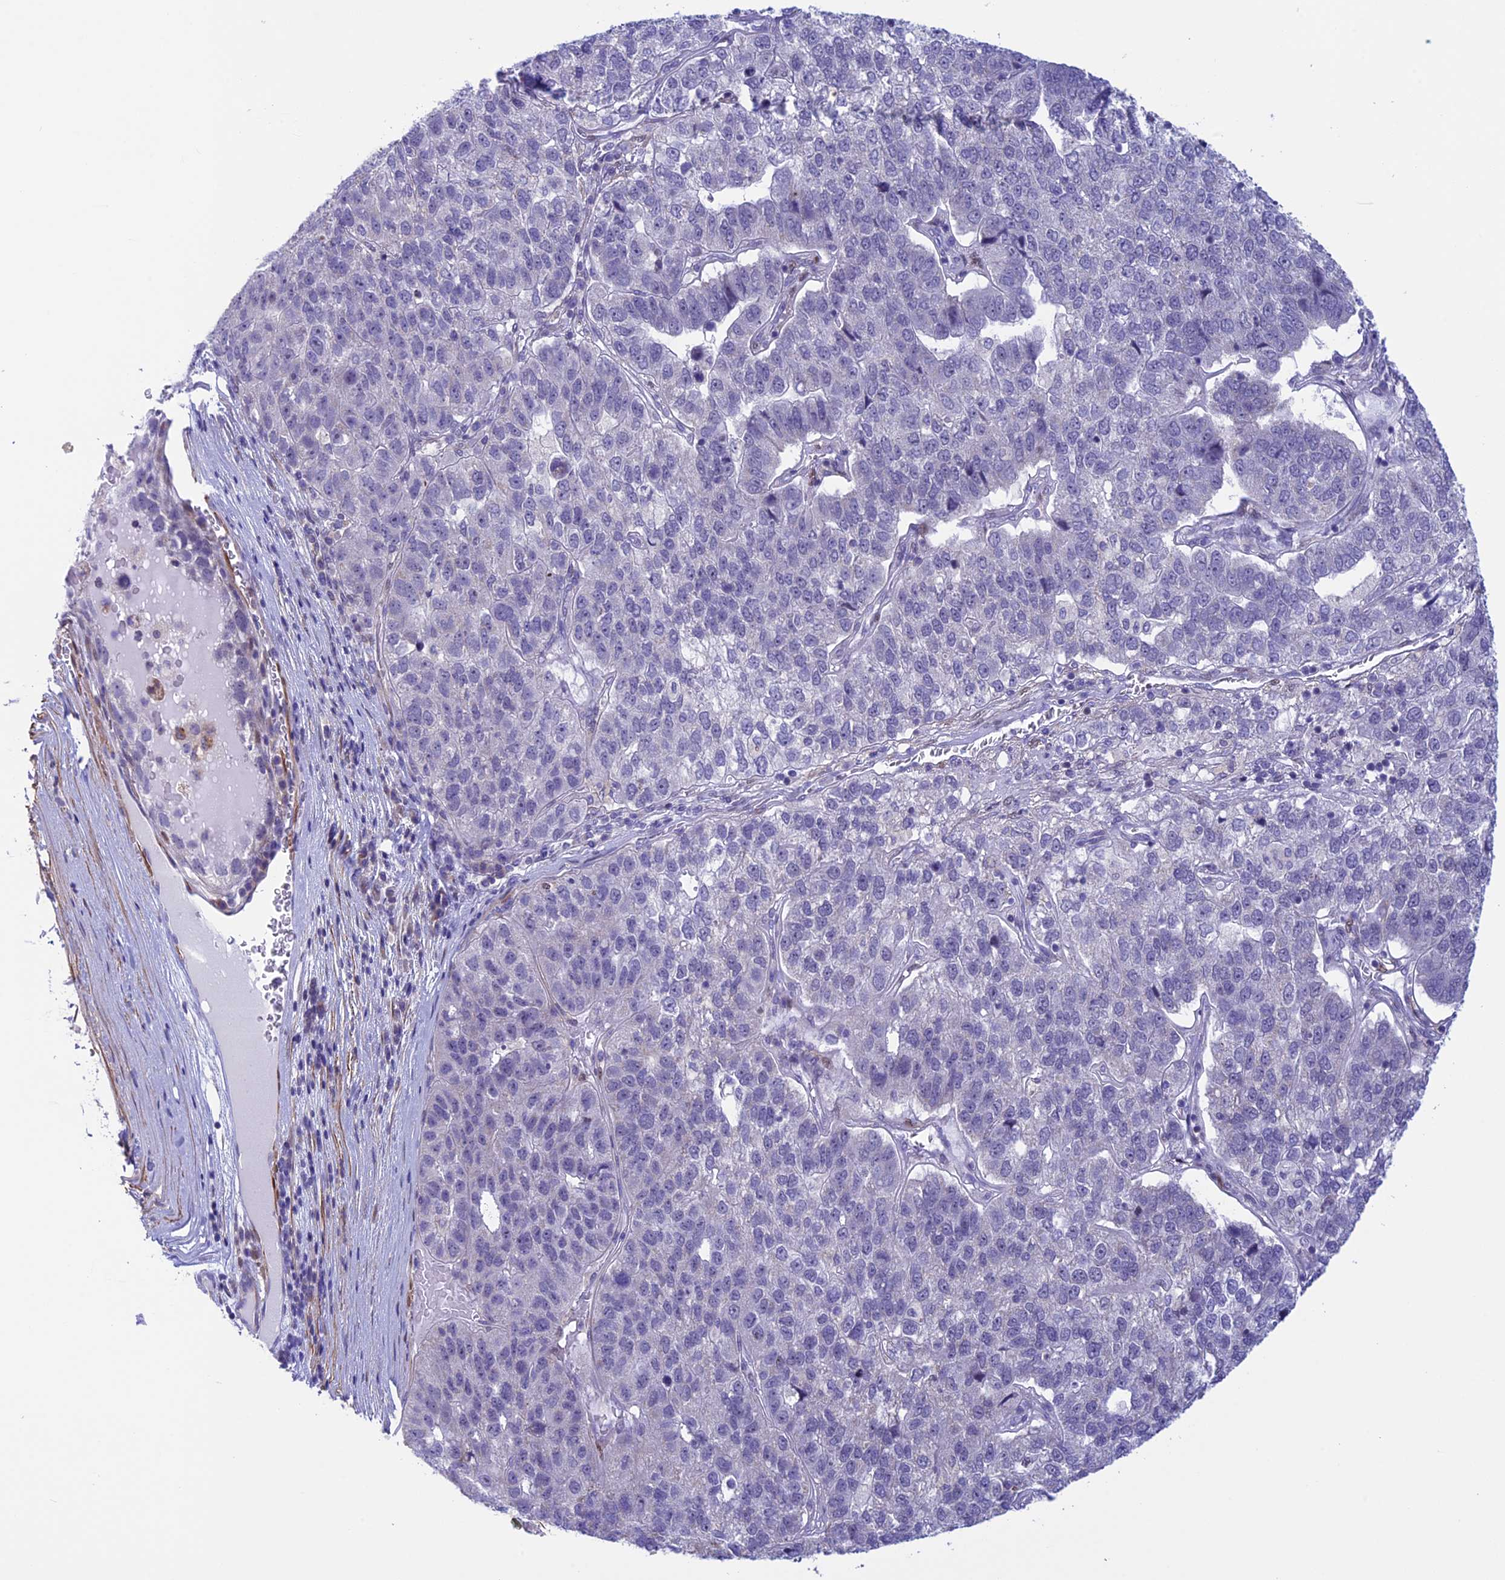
{"staining": {"intensity": "negative", "quantity": "none", "location": "none"}, "tissue": "pancreatic cancer", "cell_type": "Tumor cells", "image_type": "cancer", "snomed": [{"axis": "morphology", "description": "Adenocarcinoma, NOS"}, {"axis": "topography", "description": "Pancreas"}], "caption": "Tumor cells are negative for brown protein staining in adenocarcinoma (pancreatic).", "gene": "IGSF6", "patient": {"sex": "female", "age": 61}}